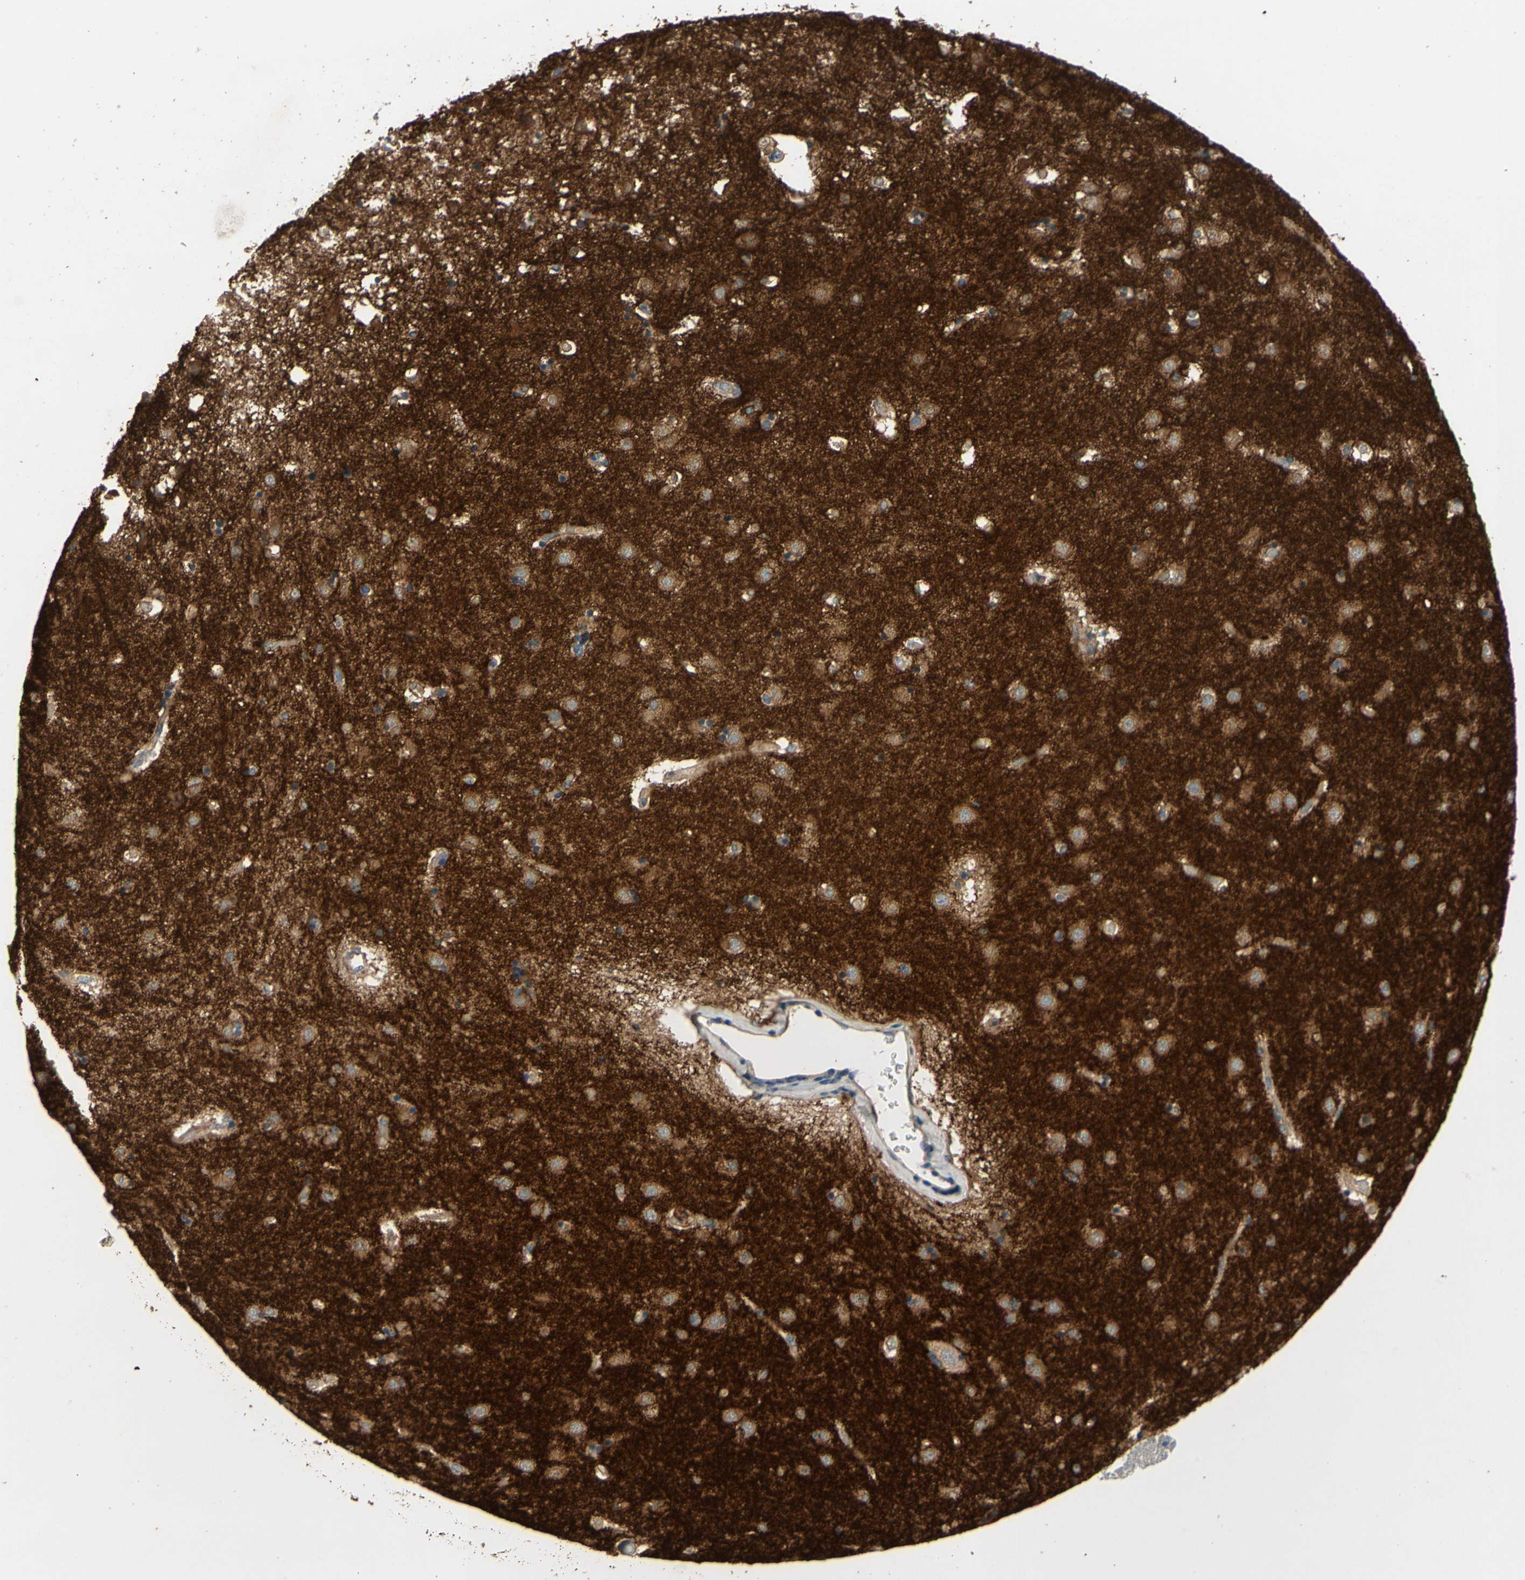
{"staining": {"intensity": "weak", "quantity": "25%-75%", "location": "cytoplasmic/membranous"}, "tissue": "caudate", "cell_type": "Glial cells", "image_type": "normal", "snomed": [{"axis": "morphology", "description": "Normal tissue, NOS"}, {"axis": "topography", "description": "Lateral ventricle wall"}], "caption": "This image reveals IHC staining of unremarkable caudate, with low weak cytoplasmic/membranous positivity in about 25%-75% of glial cells.", "gene": "ICAM5", "patient": {"sex": "female", "age": 54}}